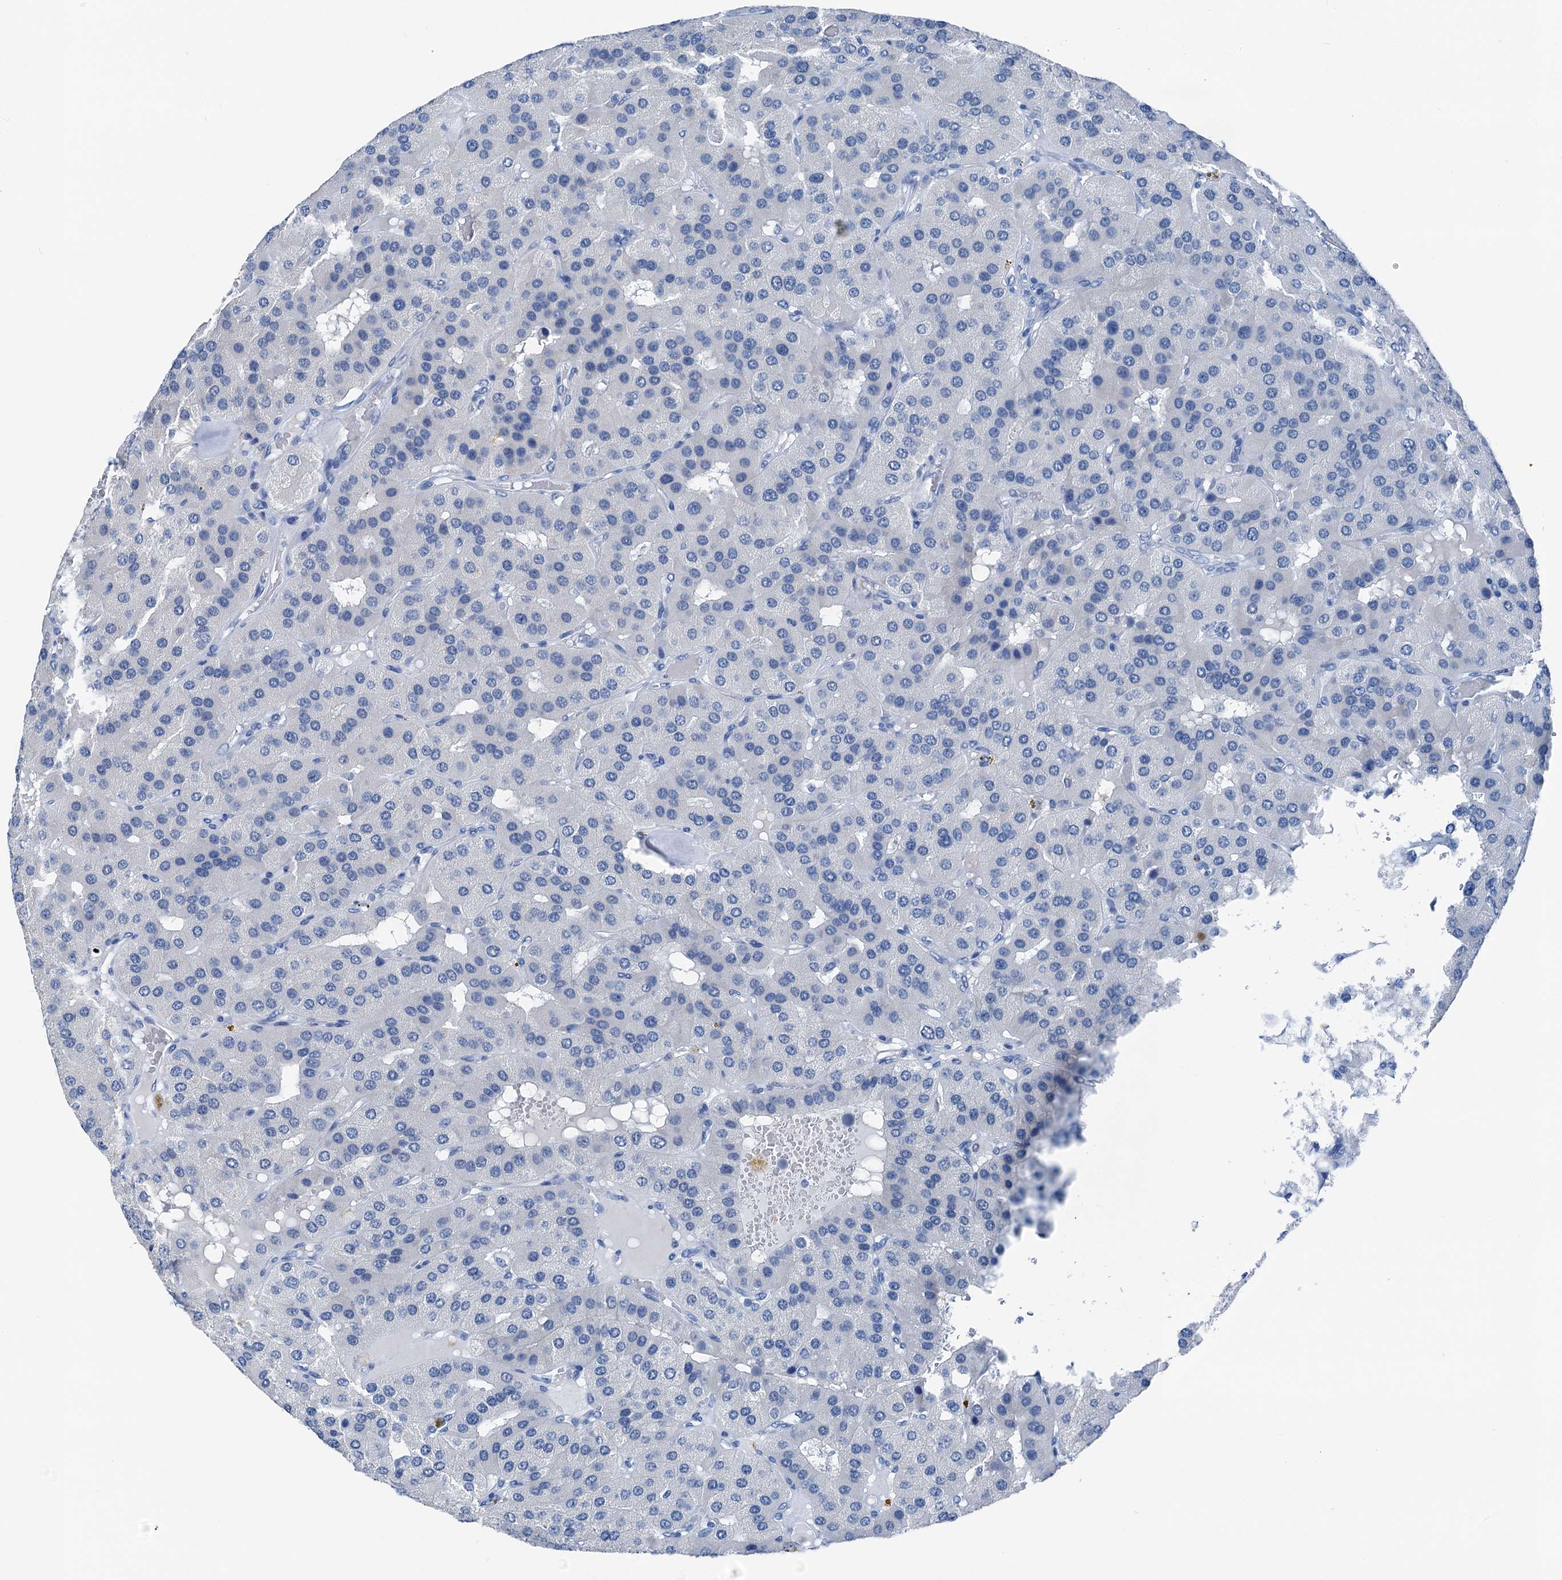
{"staining": {"intensity": "negative", "quantity": "none", "location": "none"}, "tissue": "parathyroid gland", "cell_type": "Glandular cells", "image_type": "normal", "snomed": [{"axis": "morphology", "description": "Normal tissue, NOS"}, {"axis": "morphology", "description": "Adenoma, NOS"}, {"axis": "topography", "description": "Parathyroid gland"}], "caption": "Immunohistochemical staining of unremarkable parathyroid gland exhibits no significant expression in glandular cells.", "gene": "CBLN3", "patient": {"sex": "female", "age": 86}}